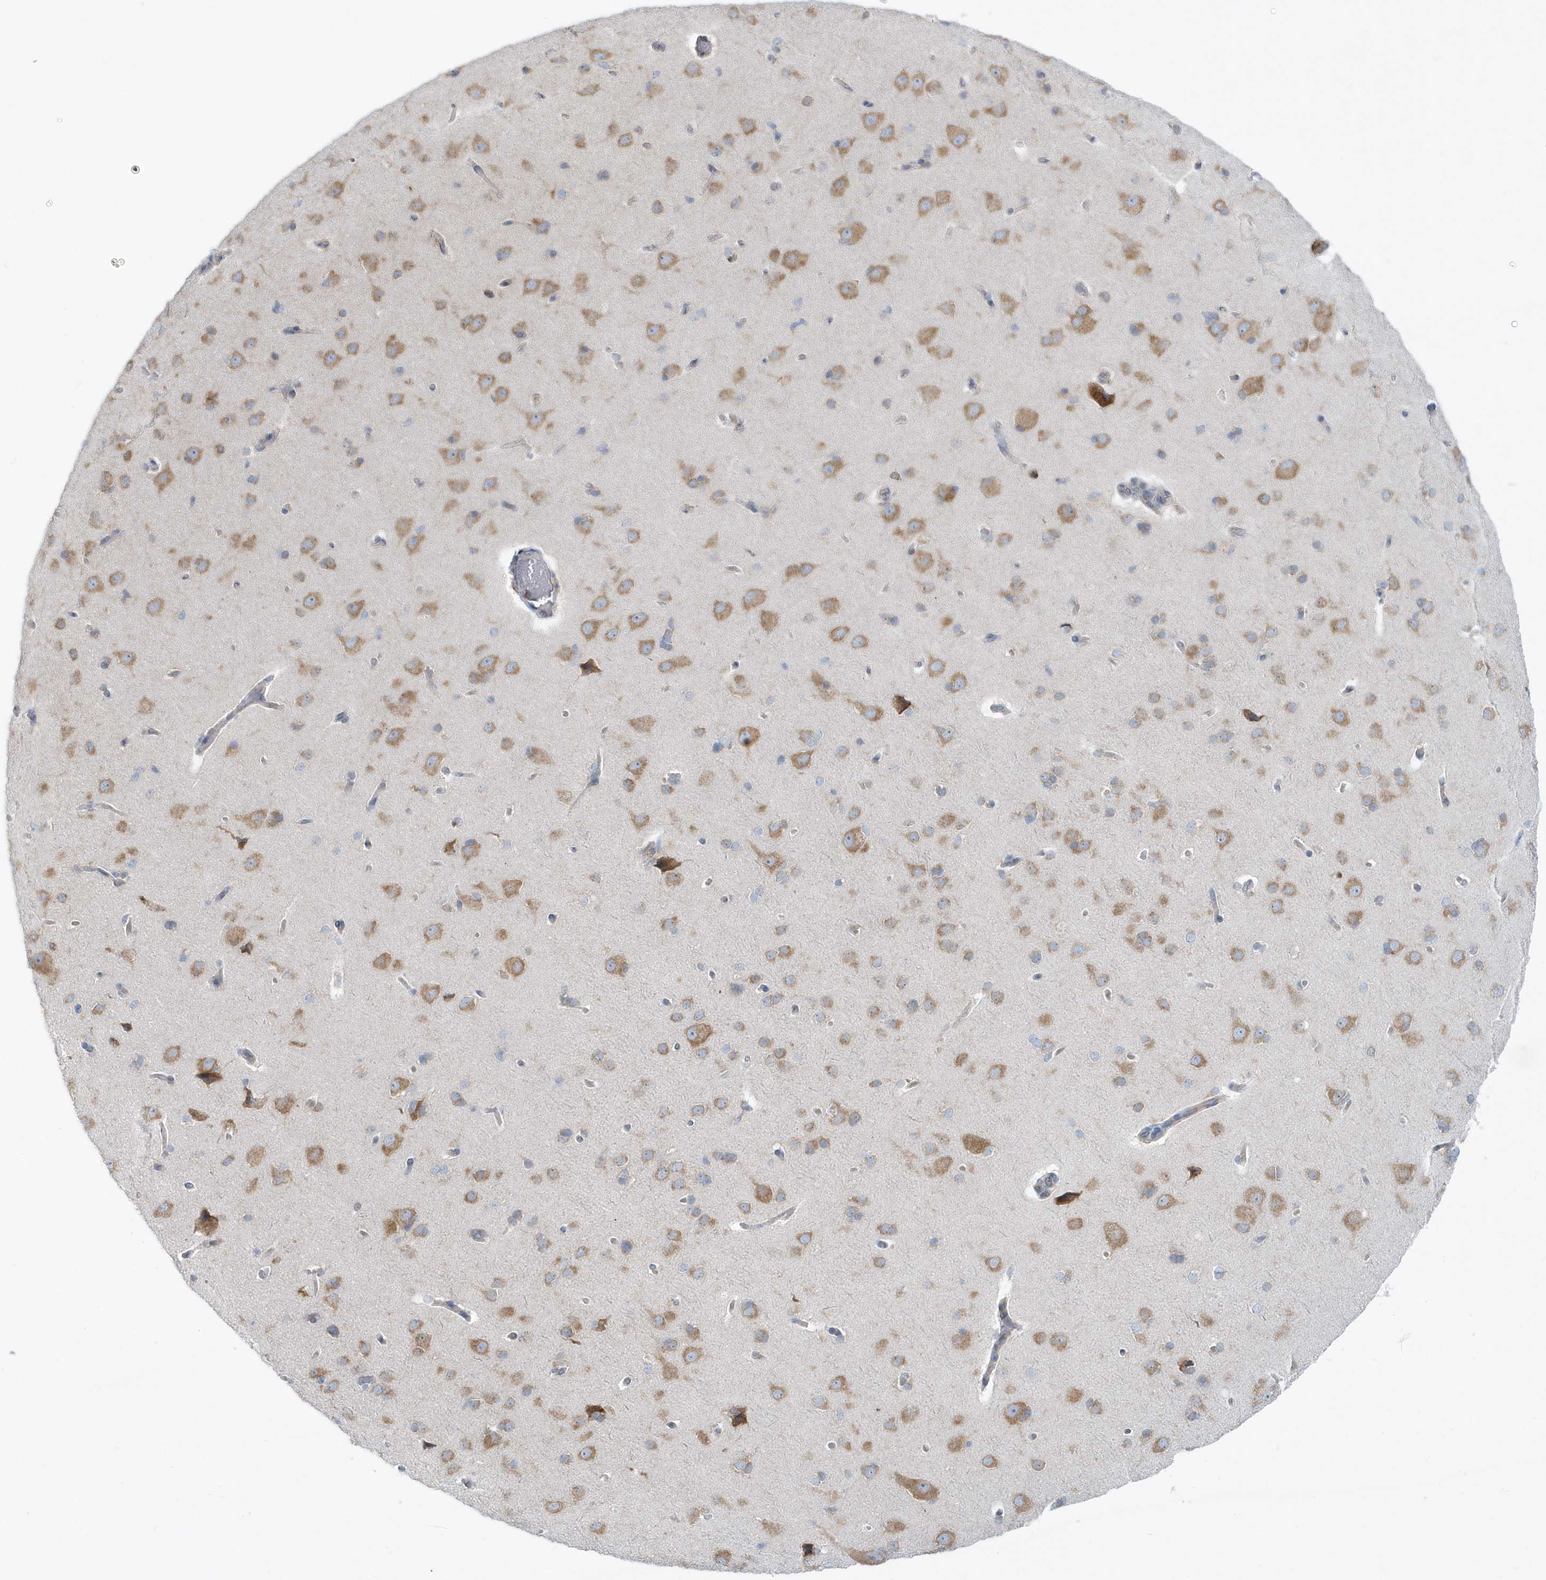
{"staining": {"intensity": "negative", "quantity": "none", "location": "none"}, "tissue": "cerebral cortex", "cell_type": "Endothelial cells", "image_type": "normal", "snomed": [{"axis": "morphology", "description": "Normal tissue, NOS"}, {"axis": "topography", "description": "Cerebral cortex"}], "caption": "The micrograph shows no staining of endothelial cells in normal cerebral cortex.", "gene": "EIF3C", "patient": {"sex": "male", "age": 62}}